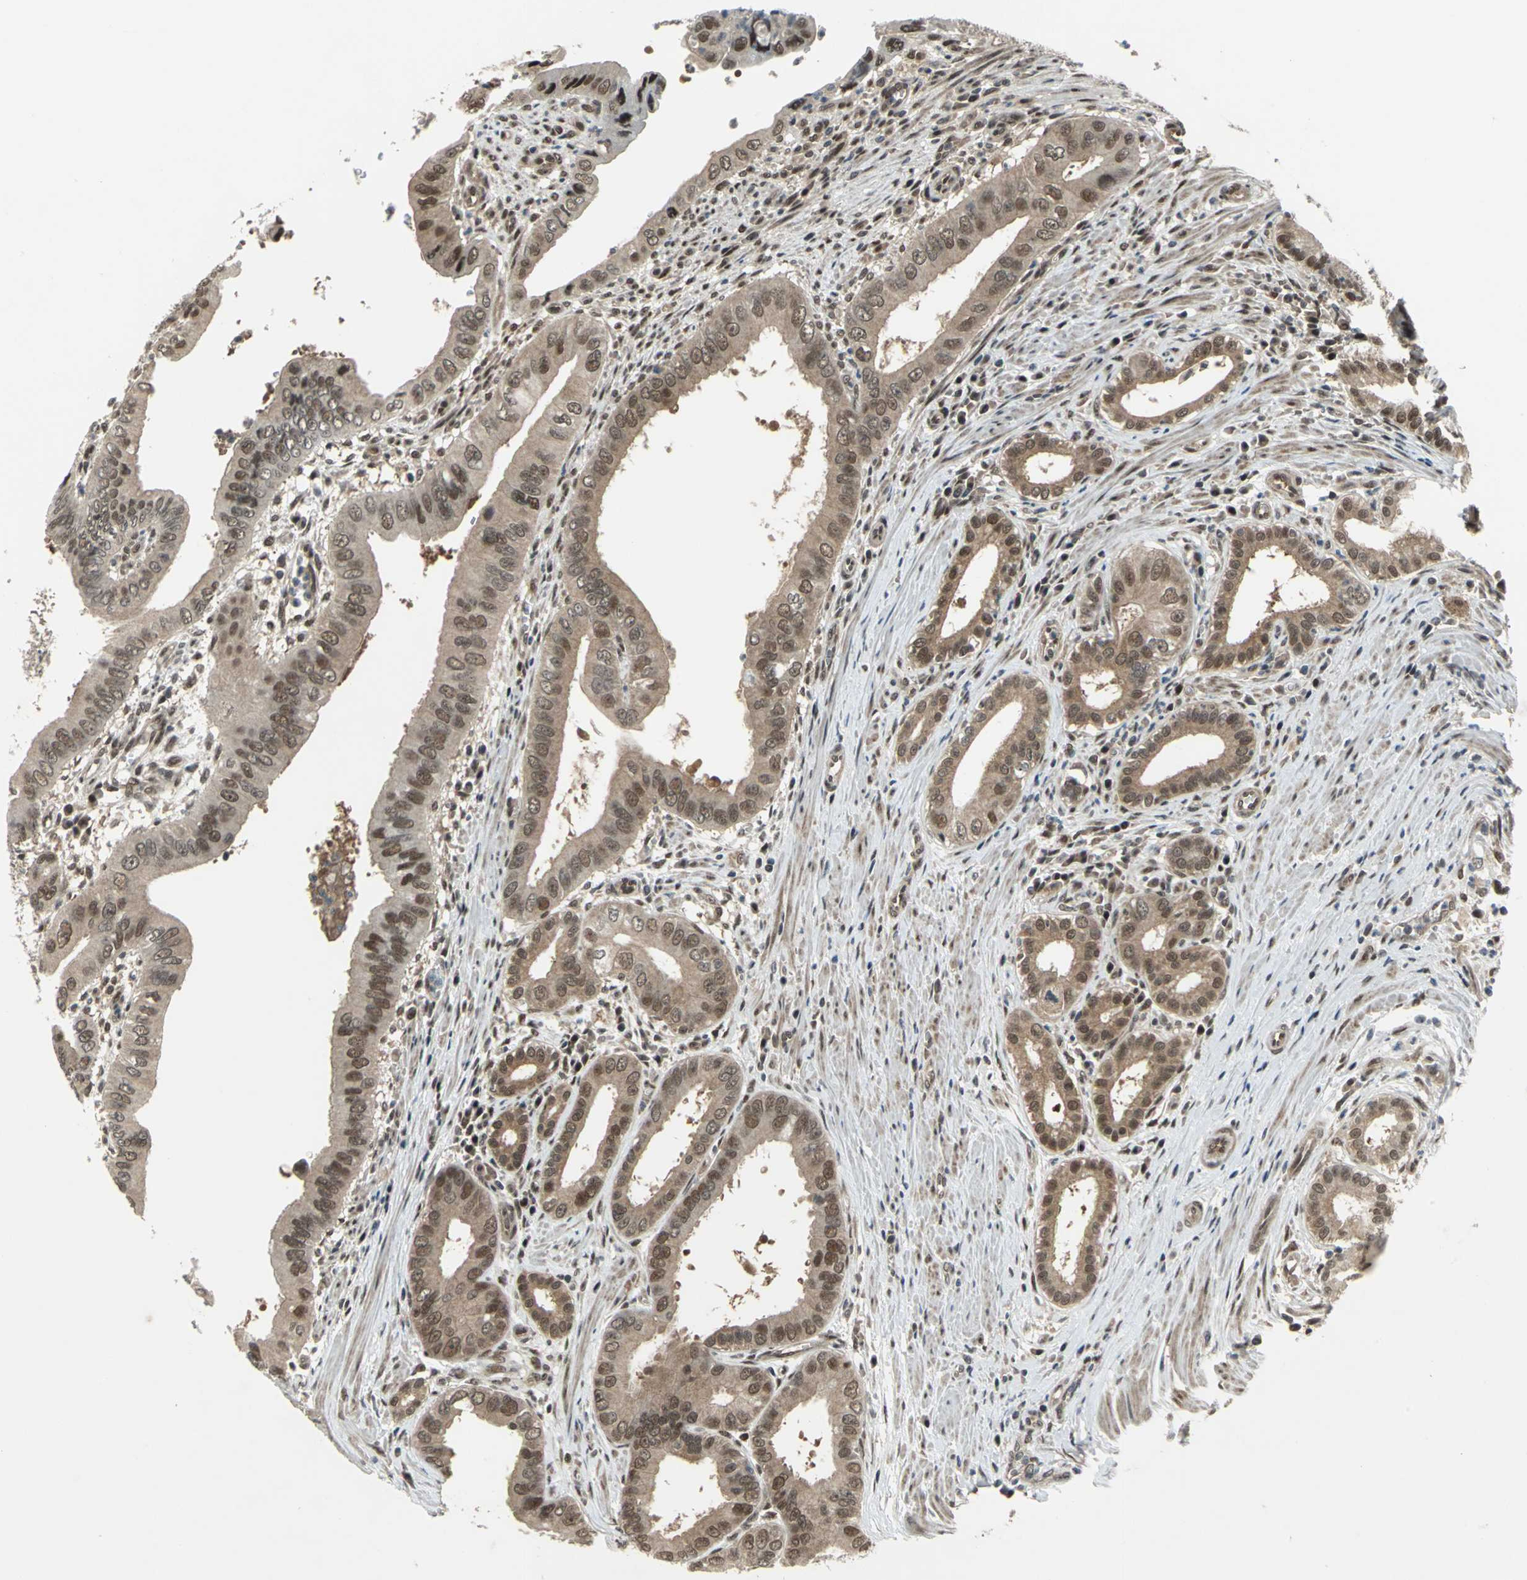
{"staining": {"intensity": "weak", "quantity": ">75%", "location": "cytoplasmic/membranous,nuclear"}, "tissue": "pancreatic cancer", "cell_type": "Tumor cells", "image_type": "cancer", "snomed": [{"axis": "morphology", "description": "Normal tissue, NOS"}, {"axis": "topography", "description": "Lymph node"}], "caption": "Pancreatic cancer tissue shows weak cytoplasmic/membranous and nuclear positivity in about >75% of tumor cells", "gene": "COPS5", "patient": {"sex": "male", "age": 50}}